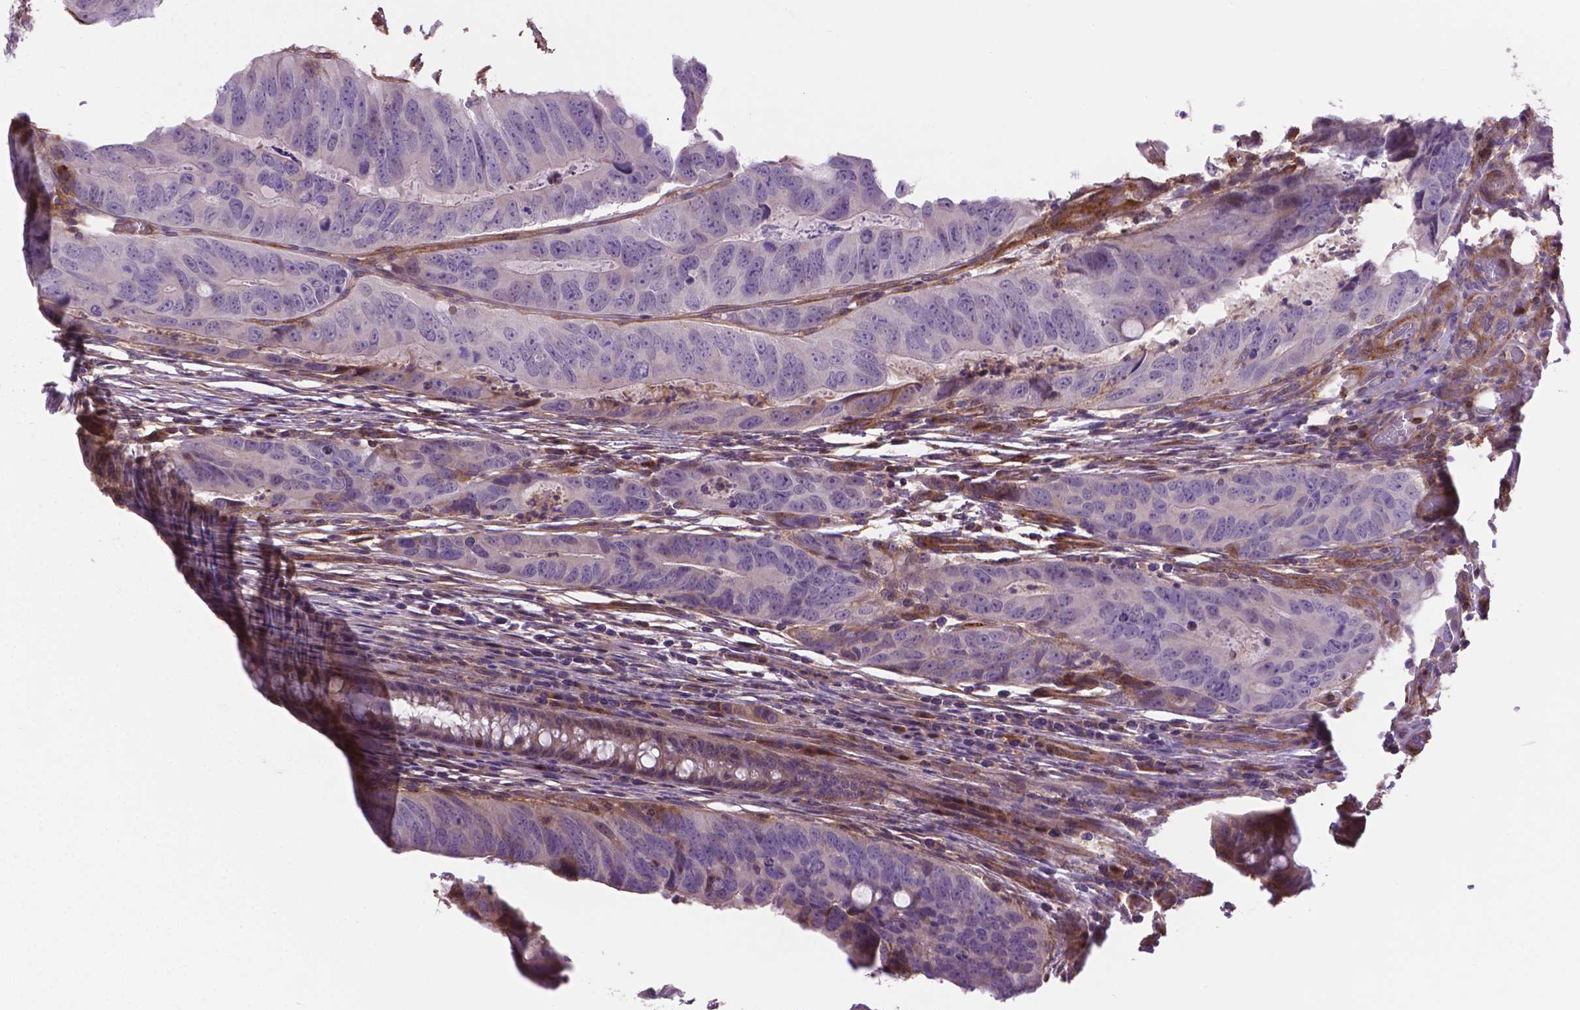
{"staining": {"intensity": "negative", "quantity": "none", "location": "none"}, "tissue": "colorectal cancer", "cell_type": "Tumor cells", "image_type": "cancer", "snomed": [{"axis": "morphology", "description": "Adenocarcinoma, NOS"}, {"axis": "topography", "description": "Colon"}], "caption": "Tumor cells show no significant protein positivity in colorectal adenocarcinoma.", "gene": "ACAD10", "patient": {"sex": "male", "age": 79}}